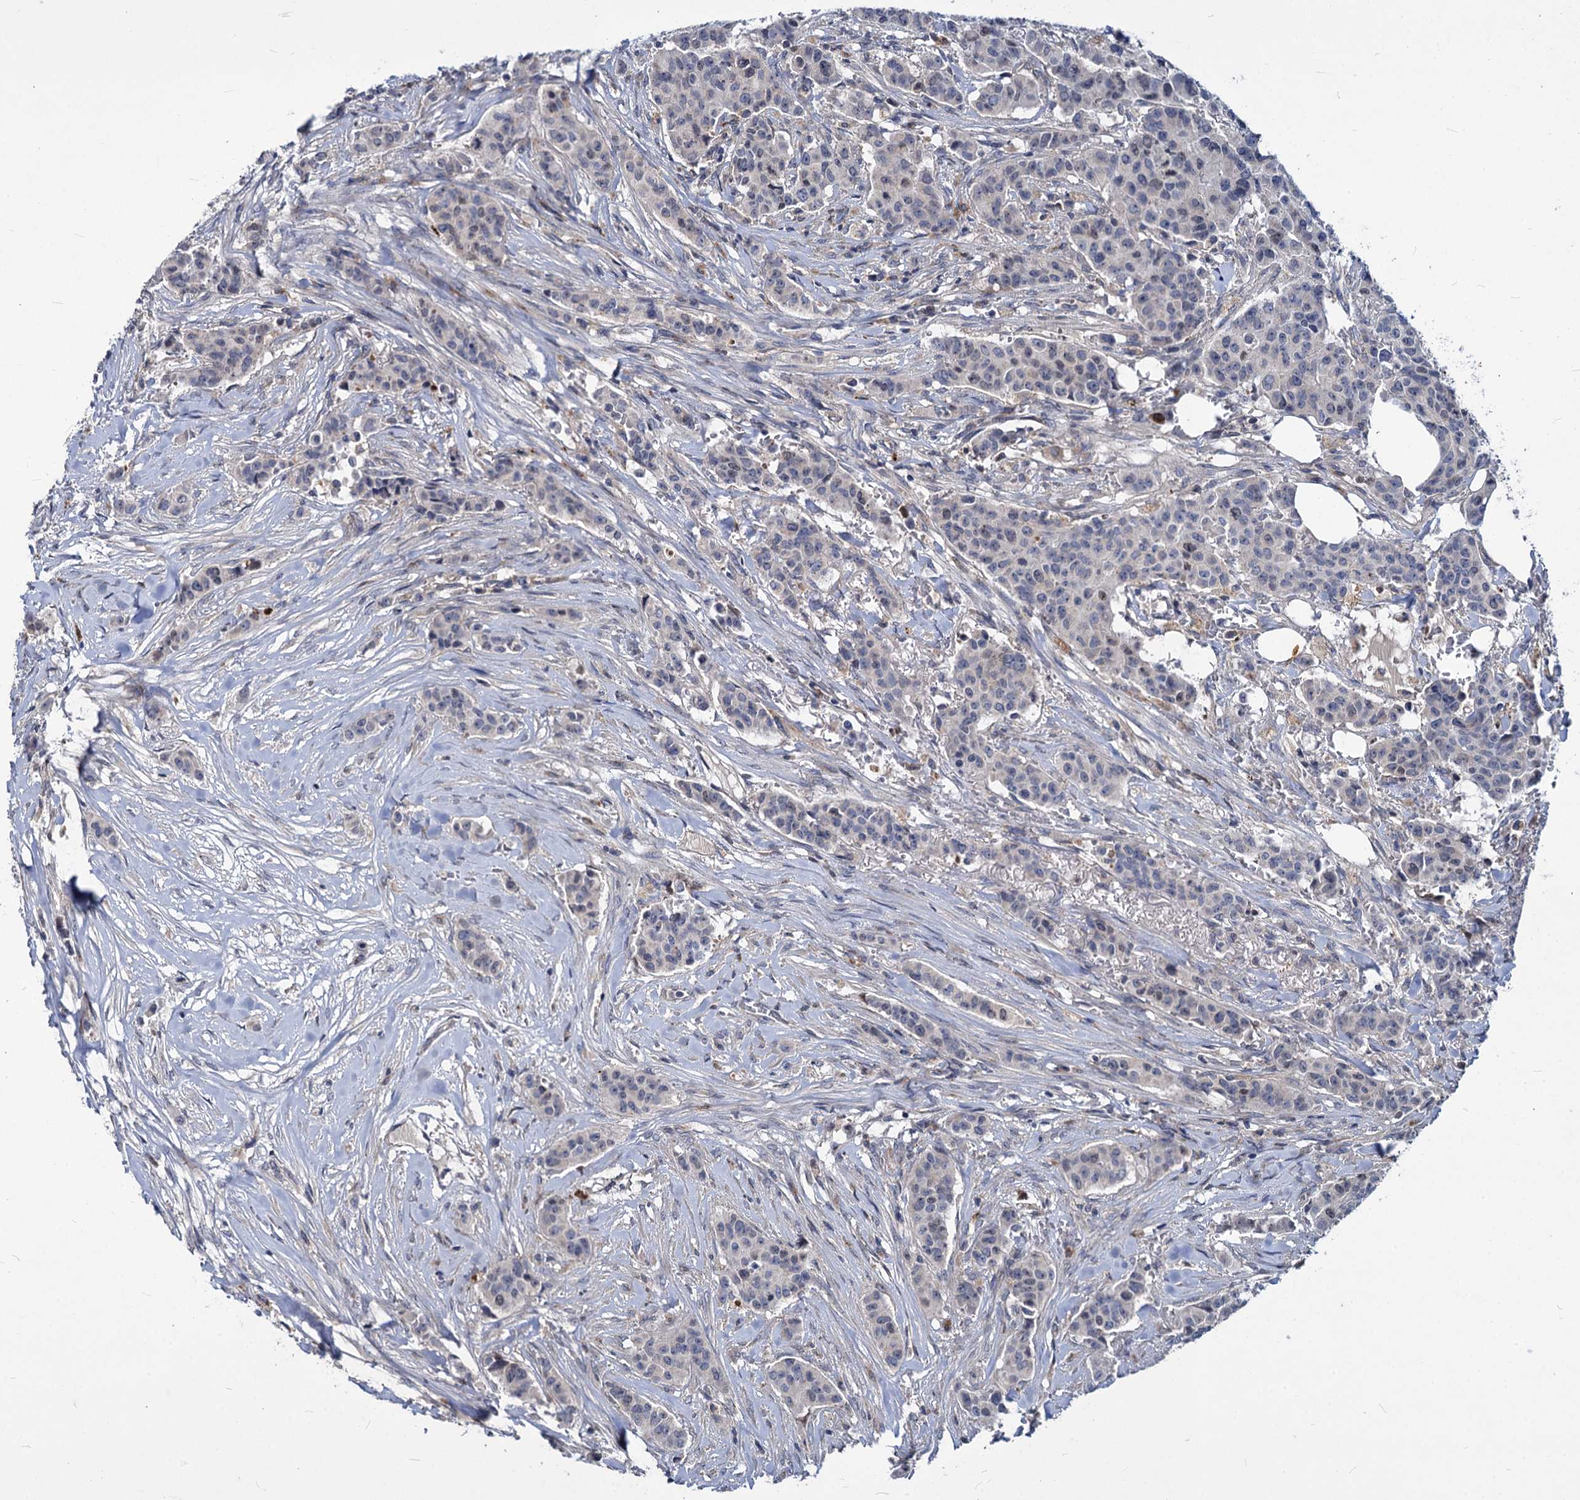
{"staining": {"intensity": "negative", "quantity": "none", "location": "none"}, "tissue": "breast cancer", "cell_type": "Tumor cells", "image_type": "cancer", "snomed": [{"axis": "morphology", "description": "Duct carcinoma"}, {"axis": "topography", "description": "Breast"}], "caption": "Immunohistochemistry of human invasive ductal carcinoma (breast) demonstrates no positivity in tumor cells.", "gene": "C11orf86", "patient": {"sex": "female", "age": 40}}